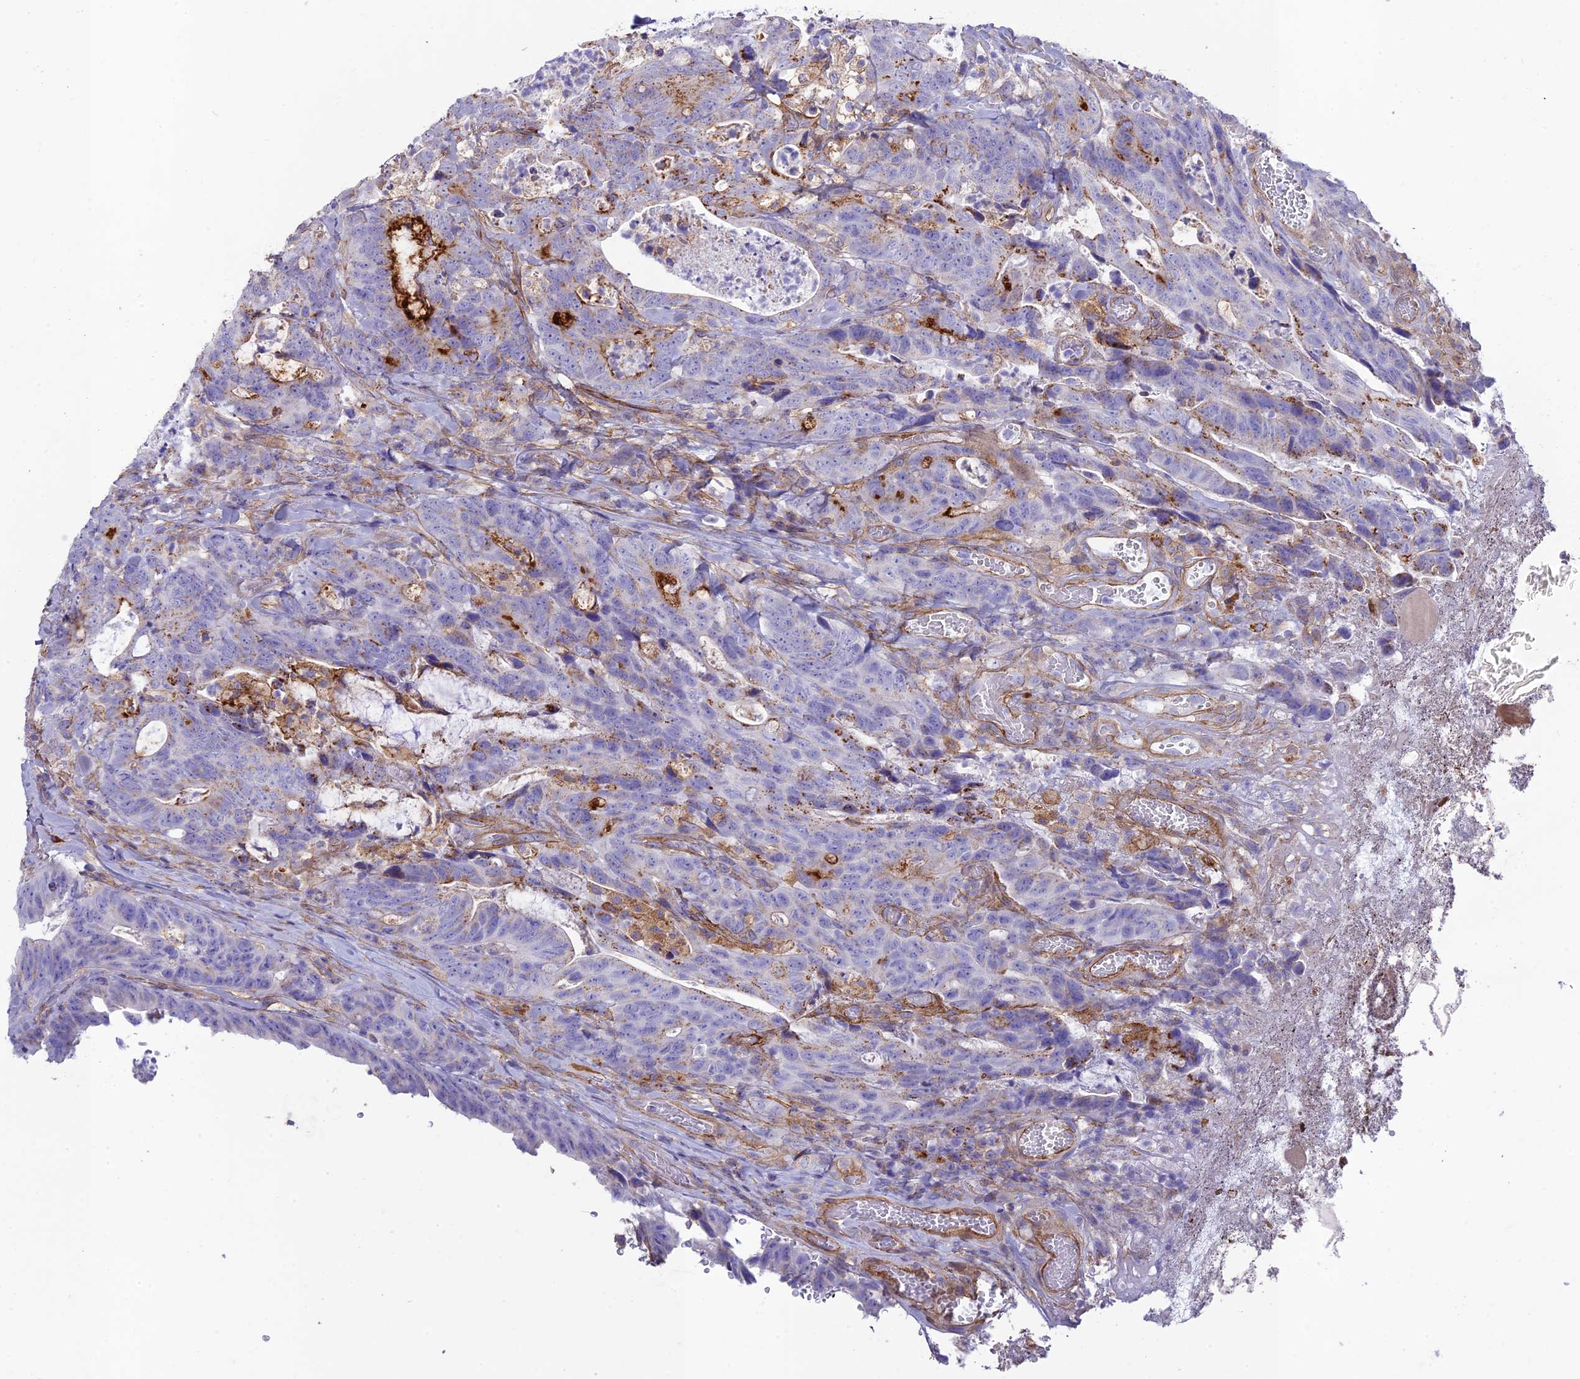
{"staining": {"intensity": "moderate", "quantity": "<25%", "location": "cytoplasmic/membranous"}, "tissue": "colorectal cancer", "cell_type": "Tumor cells", "image_type": "cancer", "snomed": [{"axis": "morphology", "description": "Adenocarcinoma, NOS"}, {"axis": "topography", "description": "Colon"}], "caption": "Colorectal adenocarcinoma stained for a protein exhibits moderate cytoplasmic/membranous positivity in tumor cells.", "gene": "TNS1", "patient": {"sex": "female", "age": 82}}